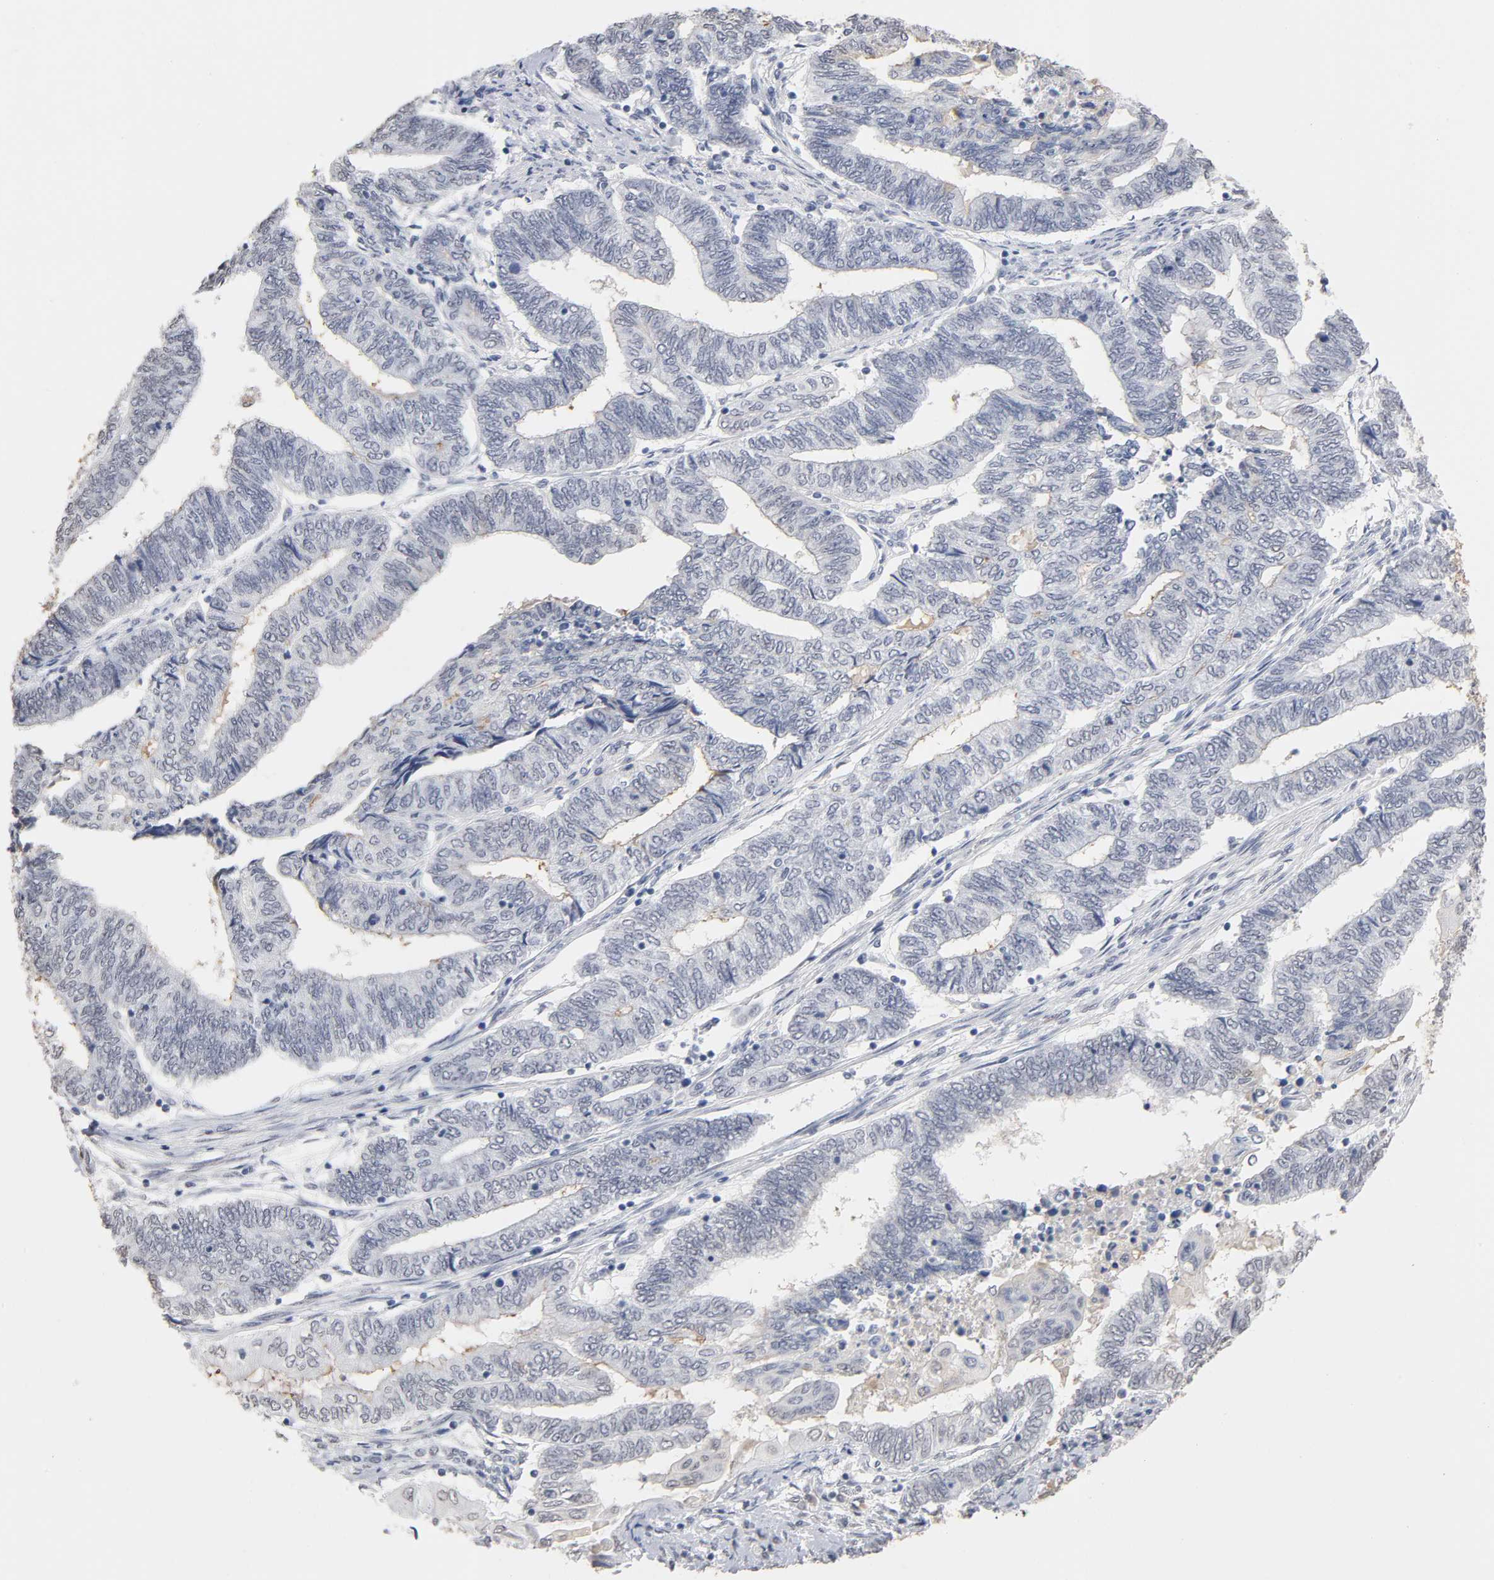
{"staining": {"intensity": "weak", "quantity": "<25%", "location": "cytoplasmic/membranous"}, "tissue": "endometrial cancer", "cell_type": "Tumor cells", "image_type": "cancer", "snomed": [{"axis": "morphology", "description": "Adenocarcinoma, NOS"}, {"axis": "topography", "description": "Uterus"}, {"axis": "topography", "description": "Endometrium"}], "caption": "An immunohistochemistry (IHC) photomicrograph of endometrial cancer (adenocarcinoma) is shown. There is no staining in tumor cells of endometrial cancer (adenocarcinoma).", "gene": "CRABP2", "patient": {"sex": "female", "age": 70}}